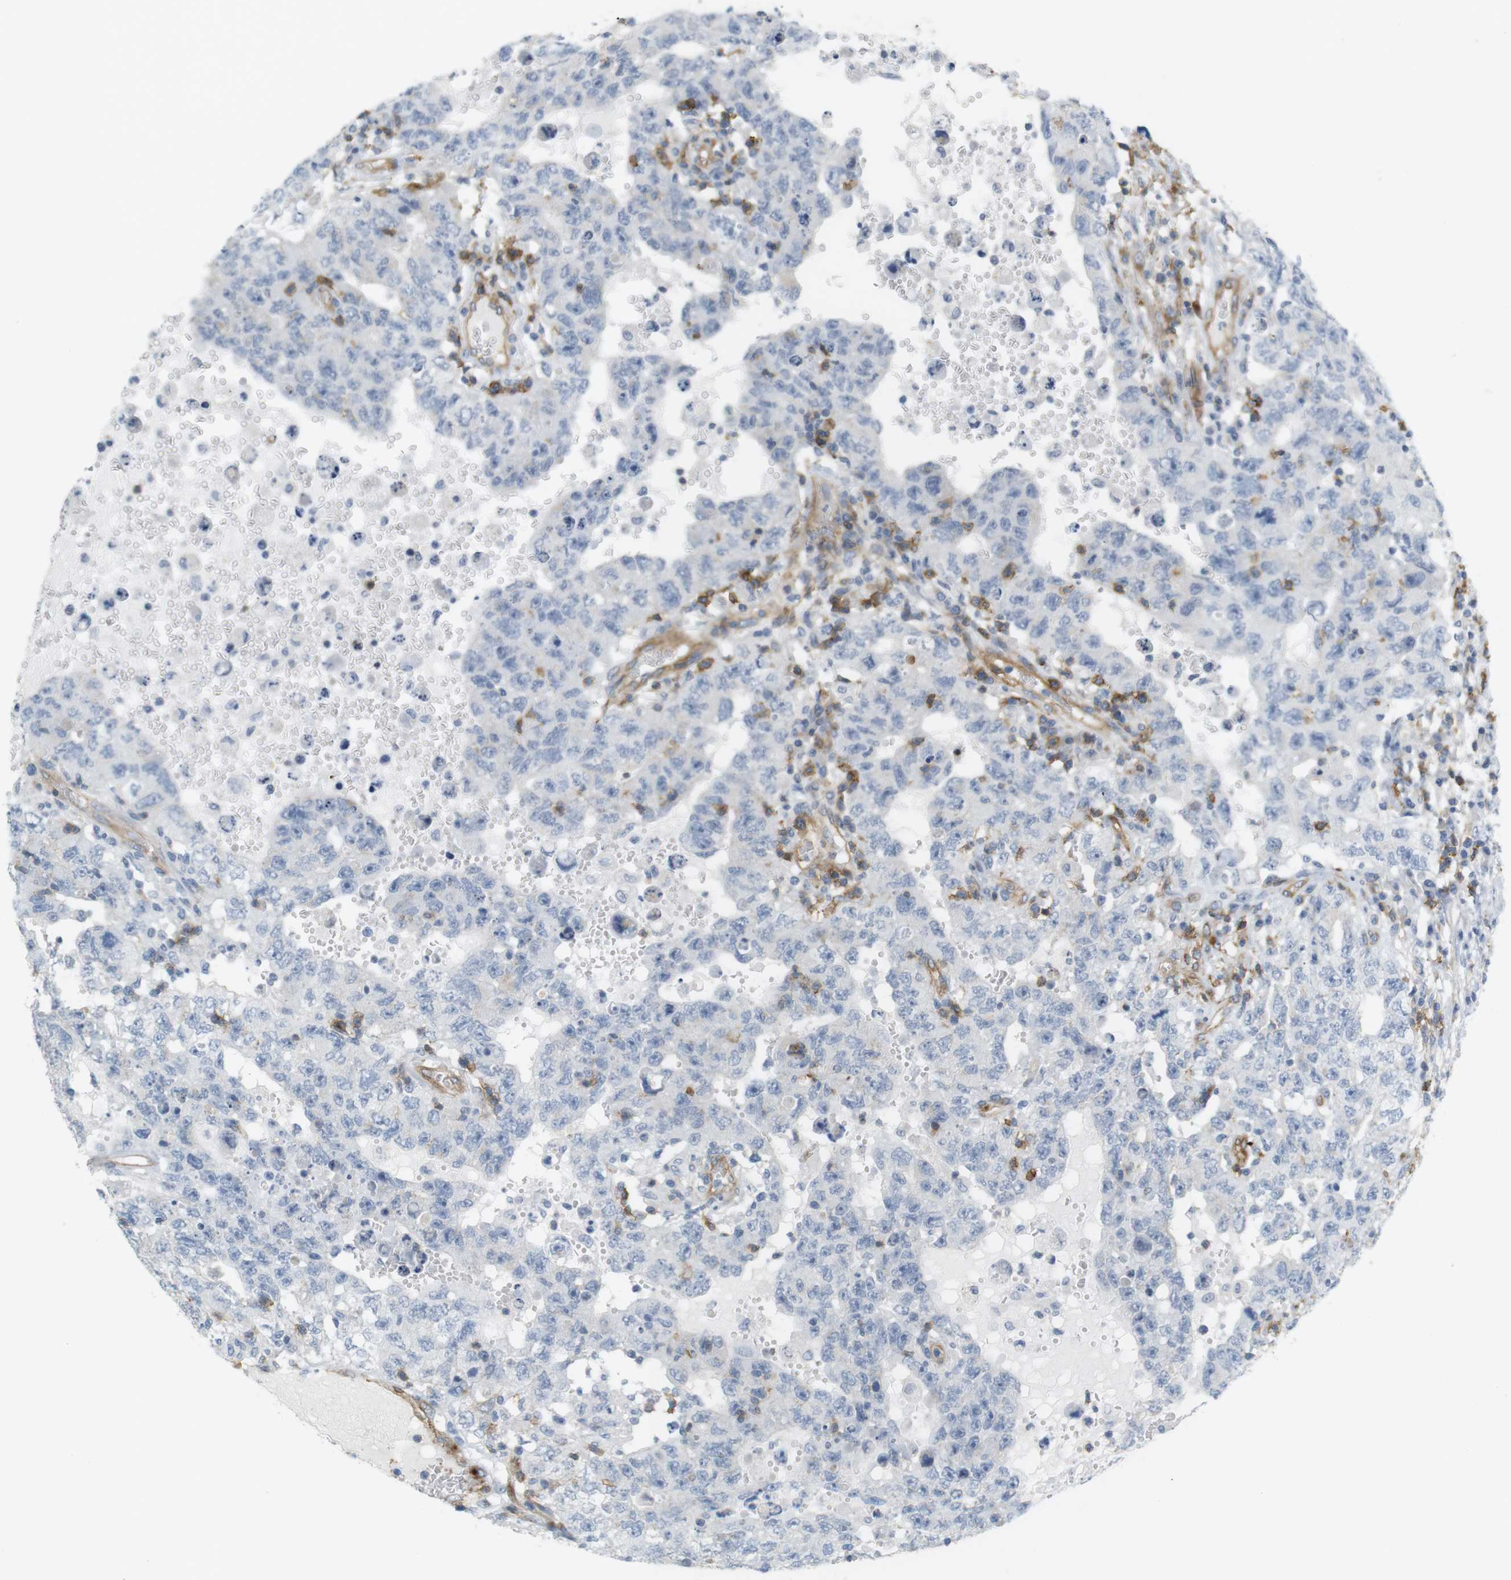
{"staining": {"intensity": "negative", "quantity": "none", "location": "none"}, "tissue": "testis cancer", "cell_type": "Tumor cells", "image_type": "cancer", "snomed": [{"axis": "morphology", "description": "Carcinoma, Embryonal, NOS"}, {"axis": "topography", "description": "Testis"}], "caption": "Protein analysis of testis embryonal carcinoma exhibits no significant expression in tumor cells.", "gene": "F2R", "patient": {"sex": "male", "age": 26}}